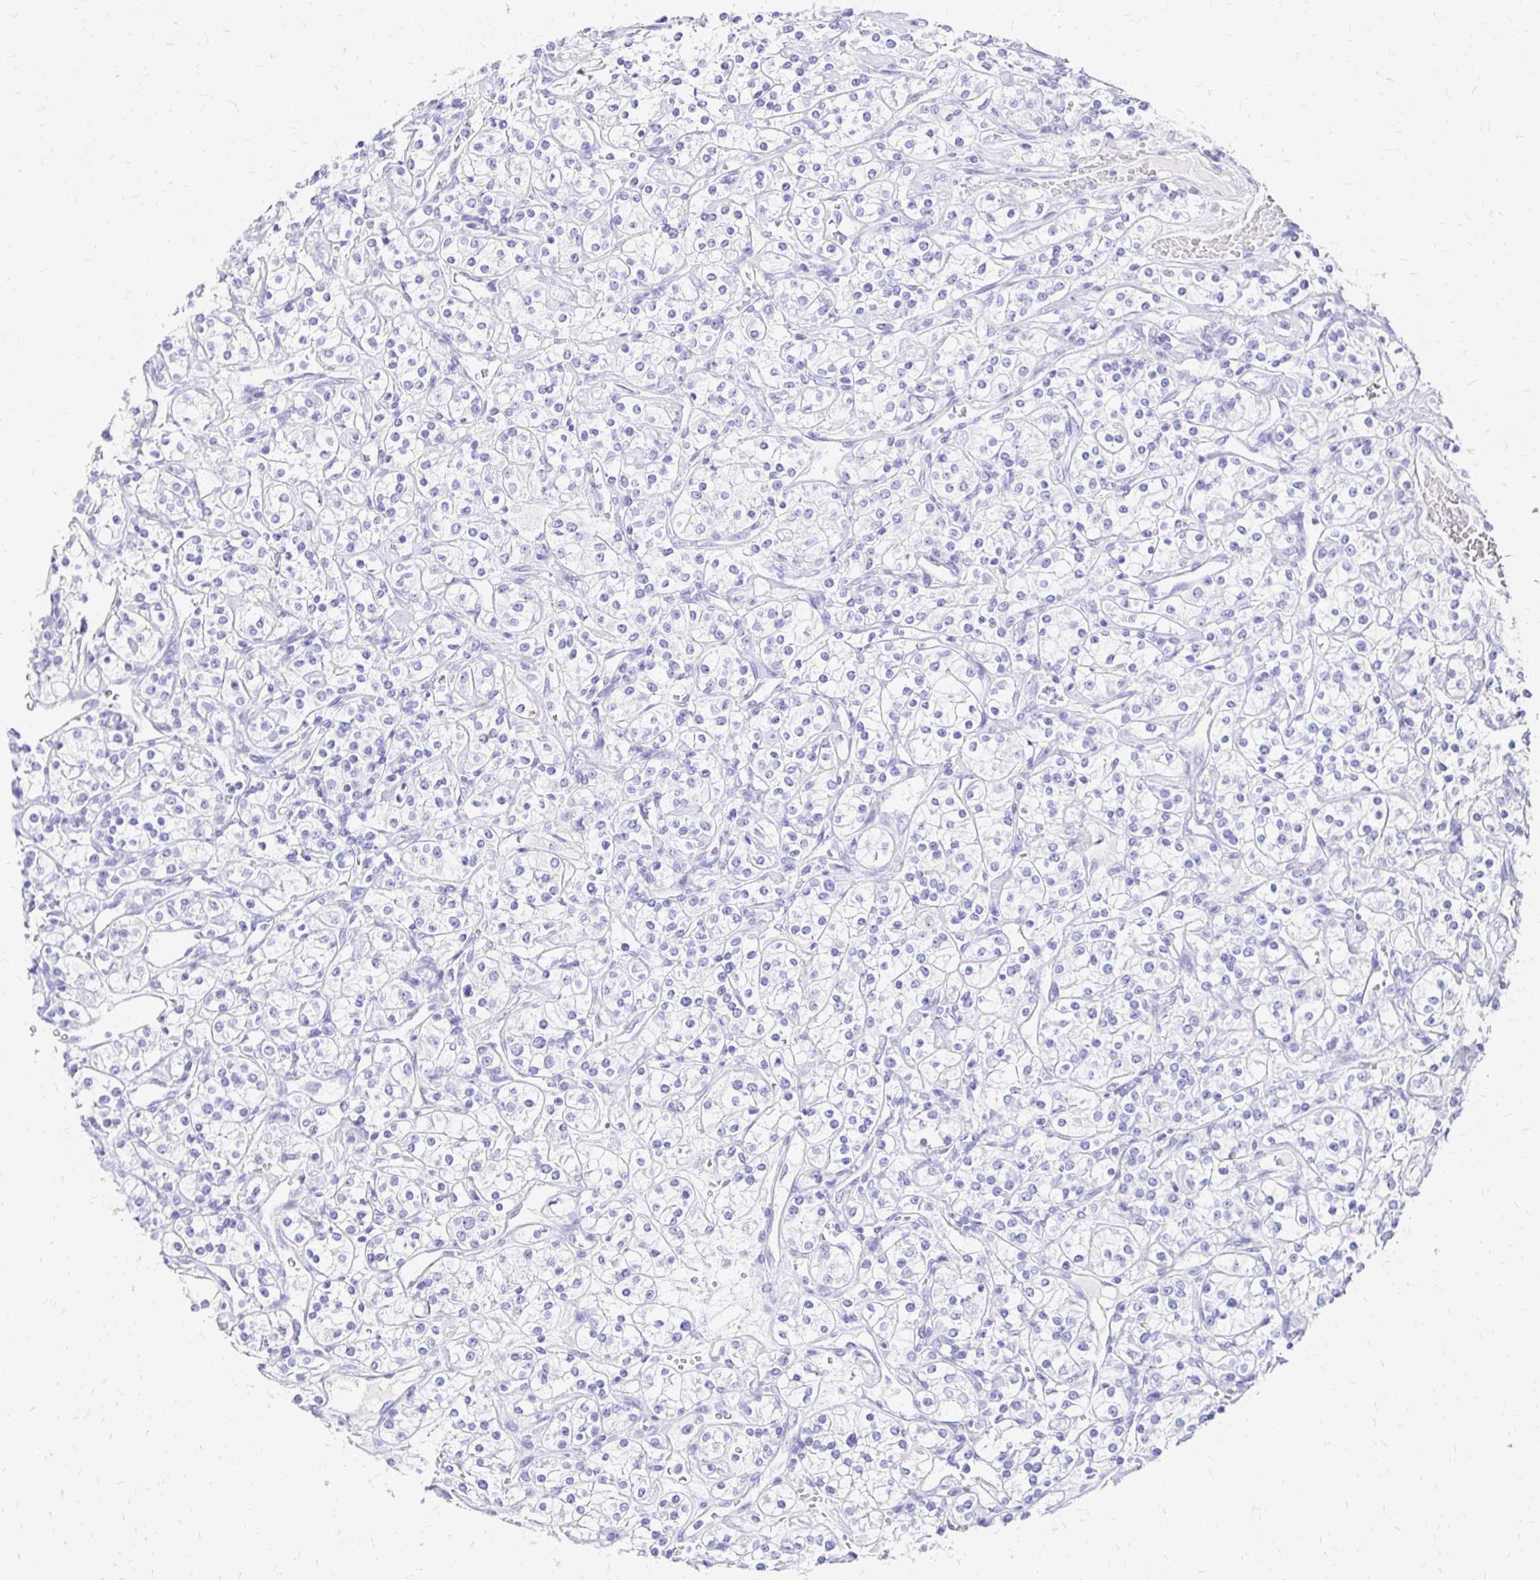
{"staining": {"intensity": "negative", "quantity": "none", "location": "none"}, "tissue": "renal cancer", "cell_type": "Tumor cells", "image_type": "cancer", "snomed": [{"axis": "morphology", "description": "Adenocarcinoma, NOS"}, {"axis": "topography", "description": "Kidney"}], "caption": "Tumor cells show no significant expression in renal cancer (adenocarcinoma).", "gene": "S100G", "patient": {"sex": "male", "age": 77}}